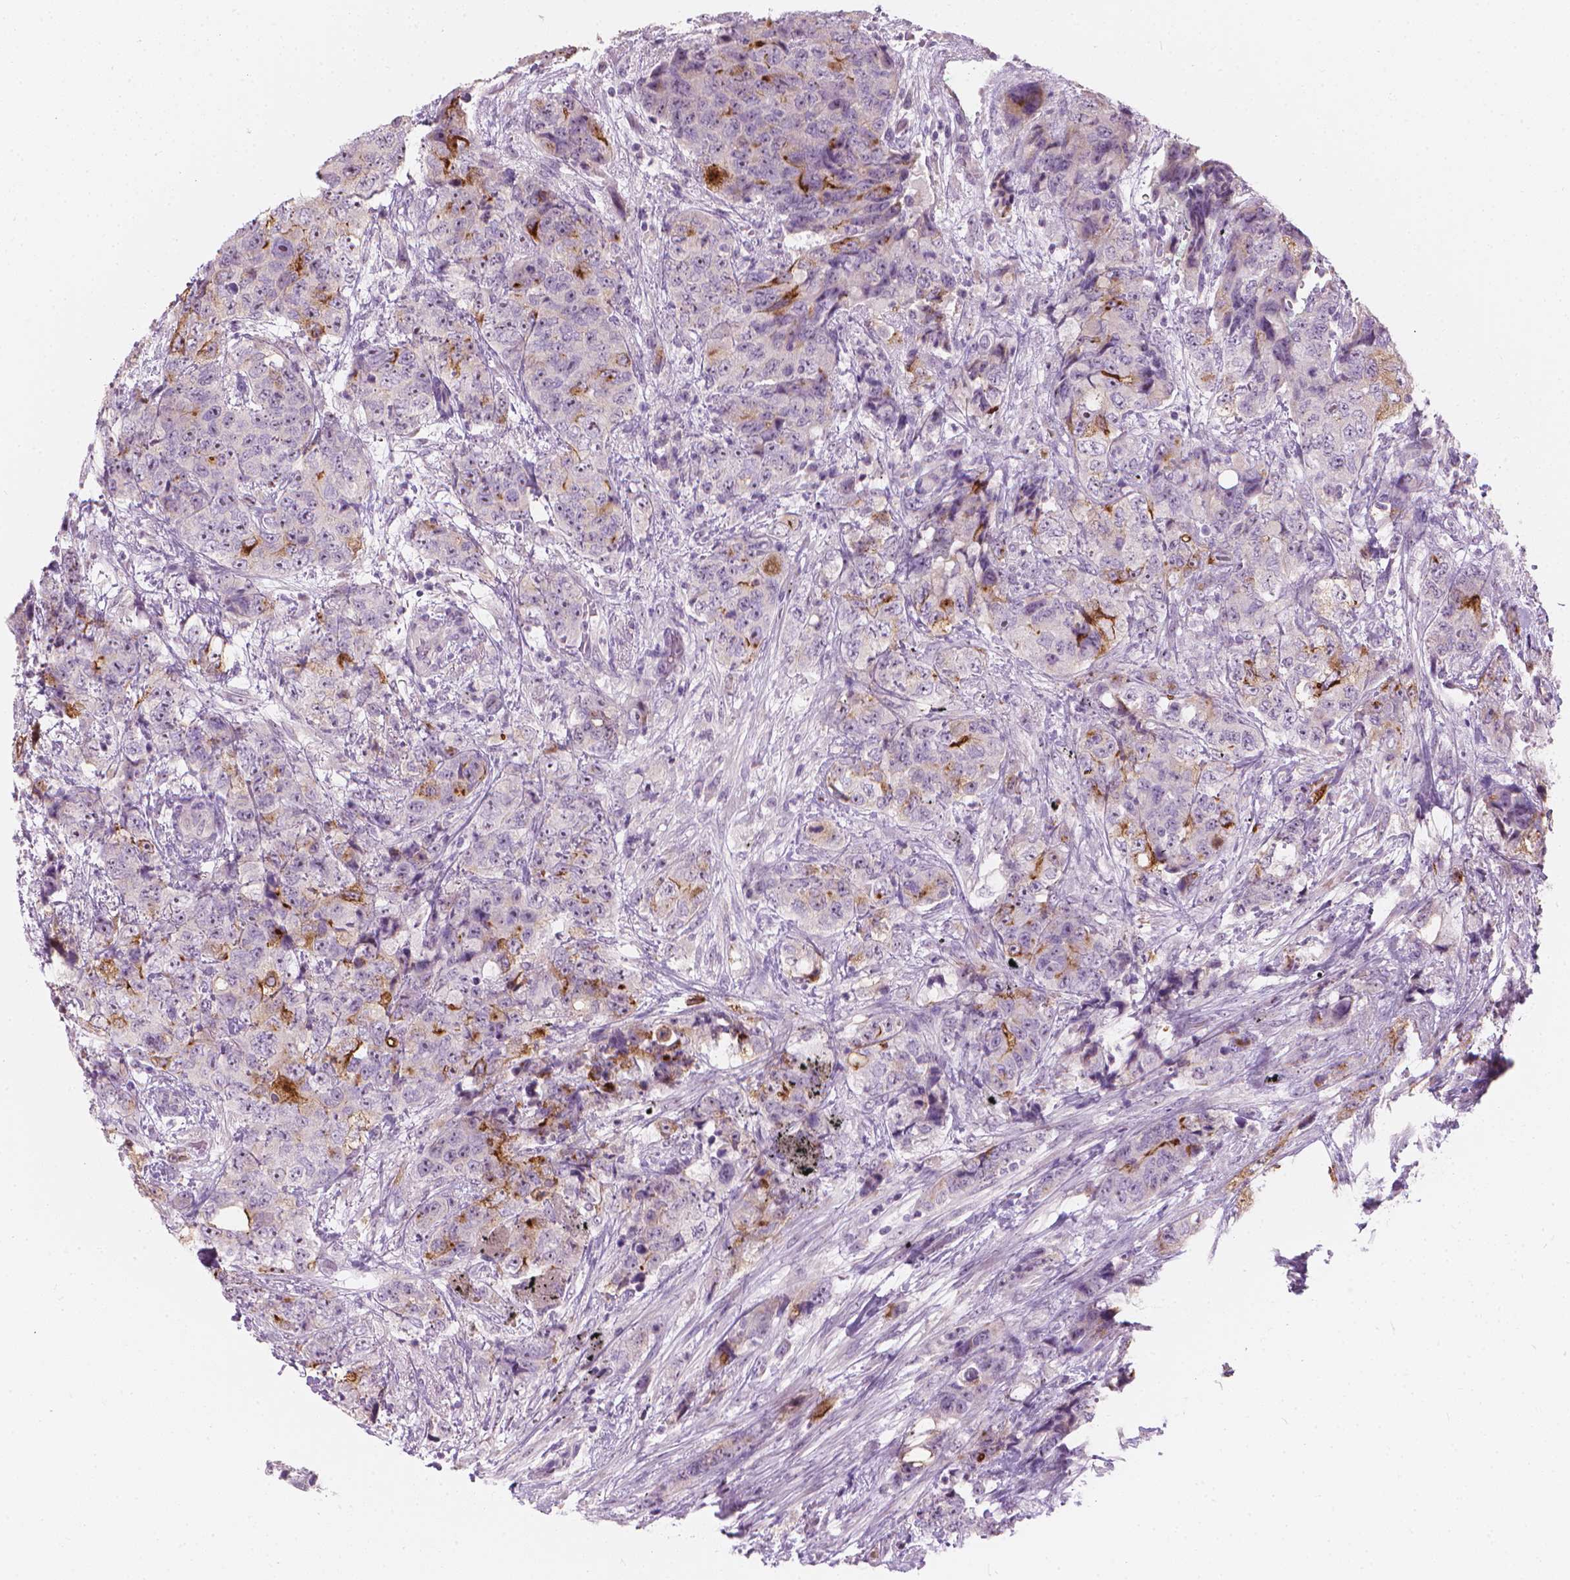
{"staining": {"intensity": "negative", "quantity": "none", "location": "none"}, "tissue": "urothelial cancer", "cell_type": "Tumor cells", "image_type": "cancer", "snomed": [{"axis": "morphology", "description": "Urothelial carcinoma, High grade"}, {"axis": "topography", "description": "Urinary bladder"}], "caption": "The image exhibits no significant expression in tumor cells of high-grade urothelial carcinoma. (Immunohistochemistry (ihc), brightfield microscopy, high magnification).", "gene": "GPRC5A", "patient": {"sex": "female", "age": 78}}